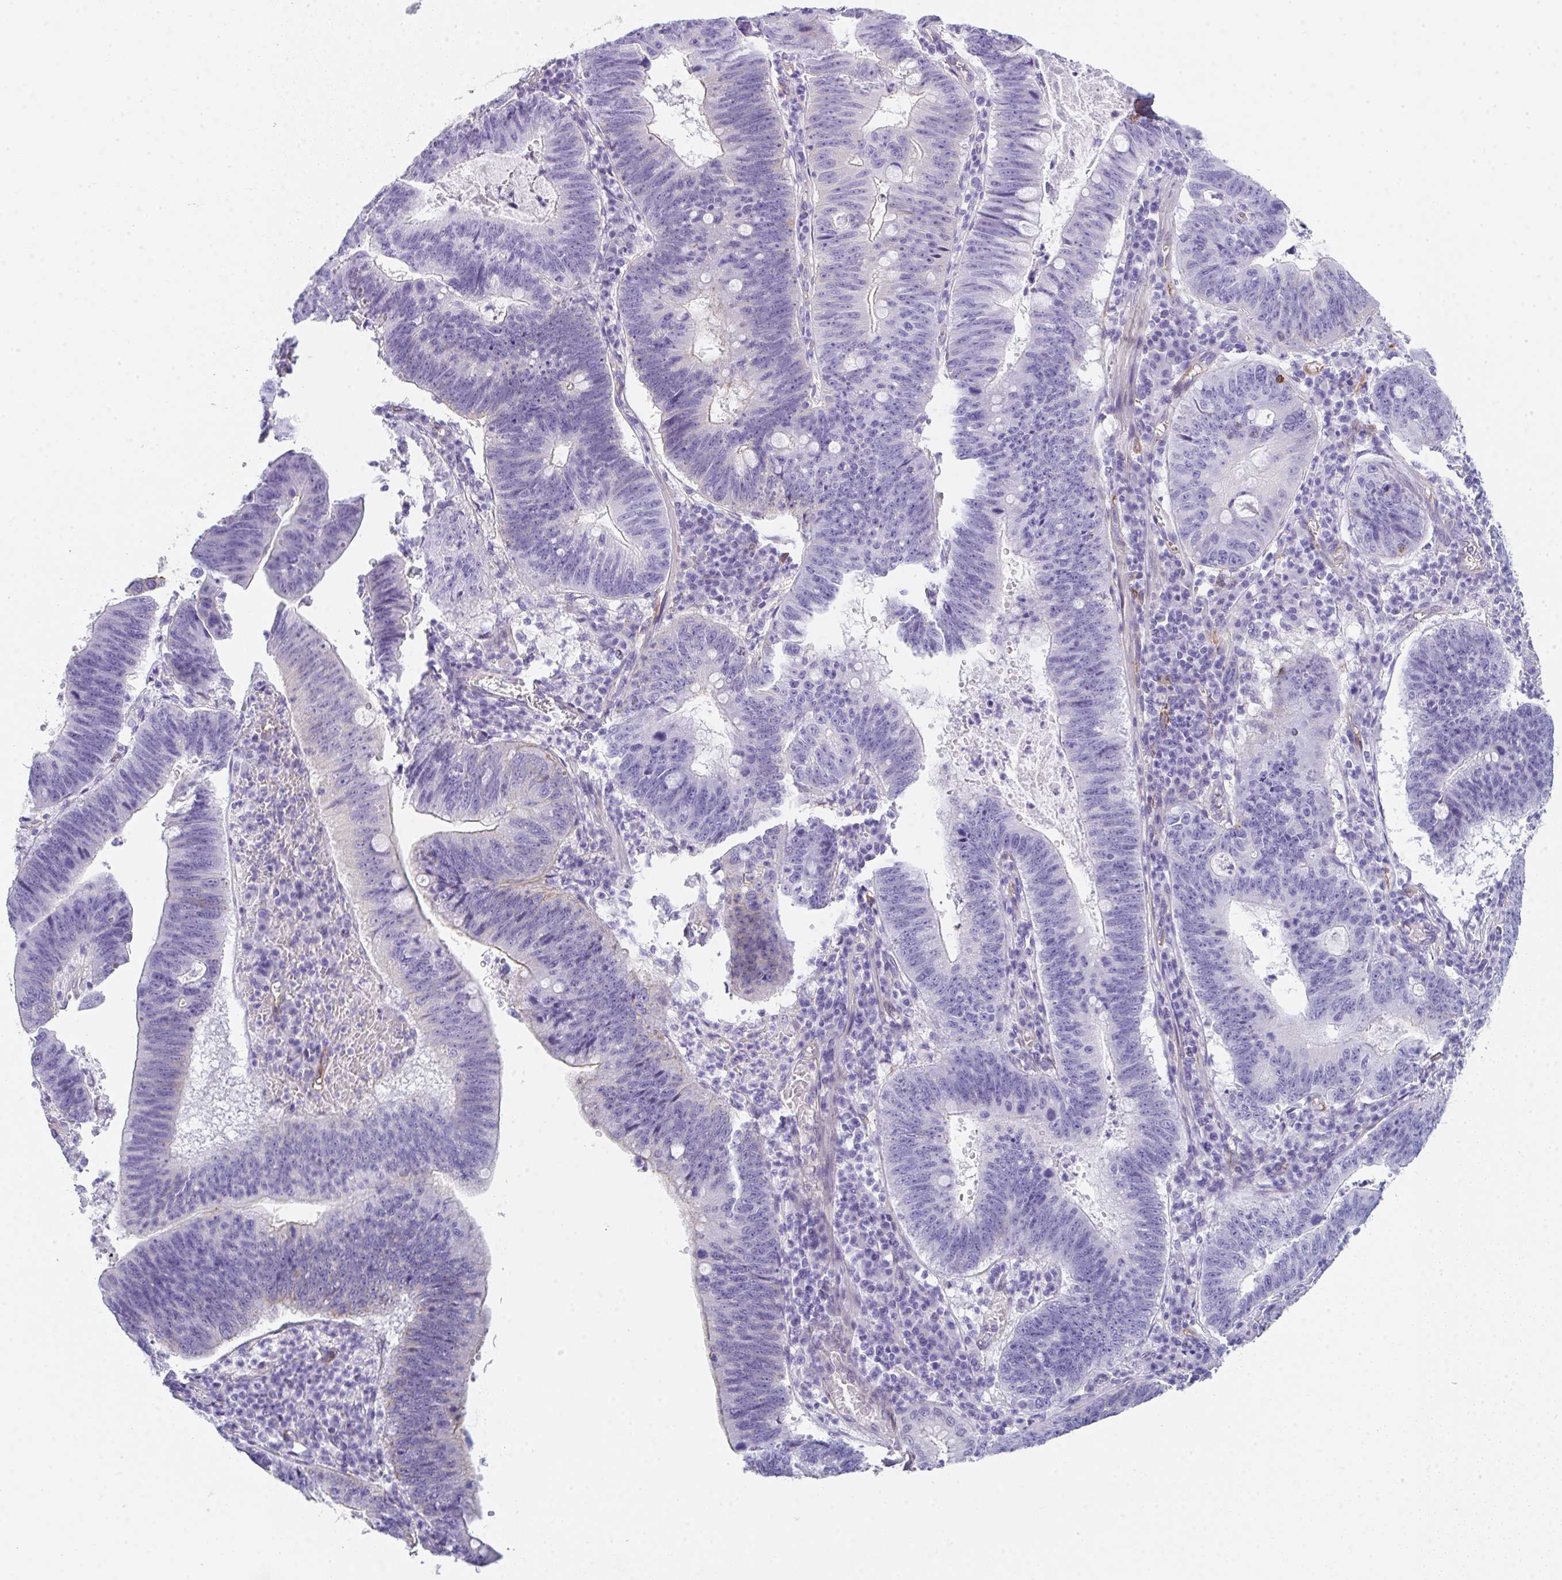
{"staining": {"intensity": "weak", "quantity": "<25%", "location": "cytoplasmic/membranous"}, "tissue": "stomach cancer", "cell_type": "Tumor cells", "image_type": "cancer", "snomed": [{"axis": "morphology", "description": "Adenocarcinoma, NOS"}, {"axis": "topography", "description": "Stomach"}], "caption": "An image of human stomach adenocarcinoma is negative for staining in tumor cells.", "gene": "DBN1", "patient": {"sex": "male", "age": 59}}